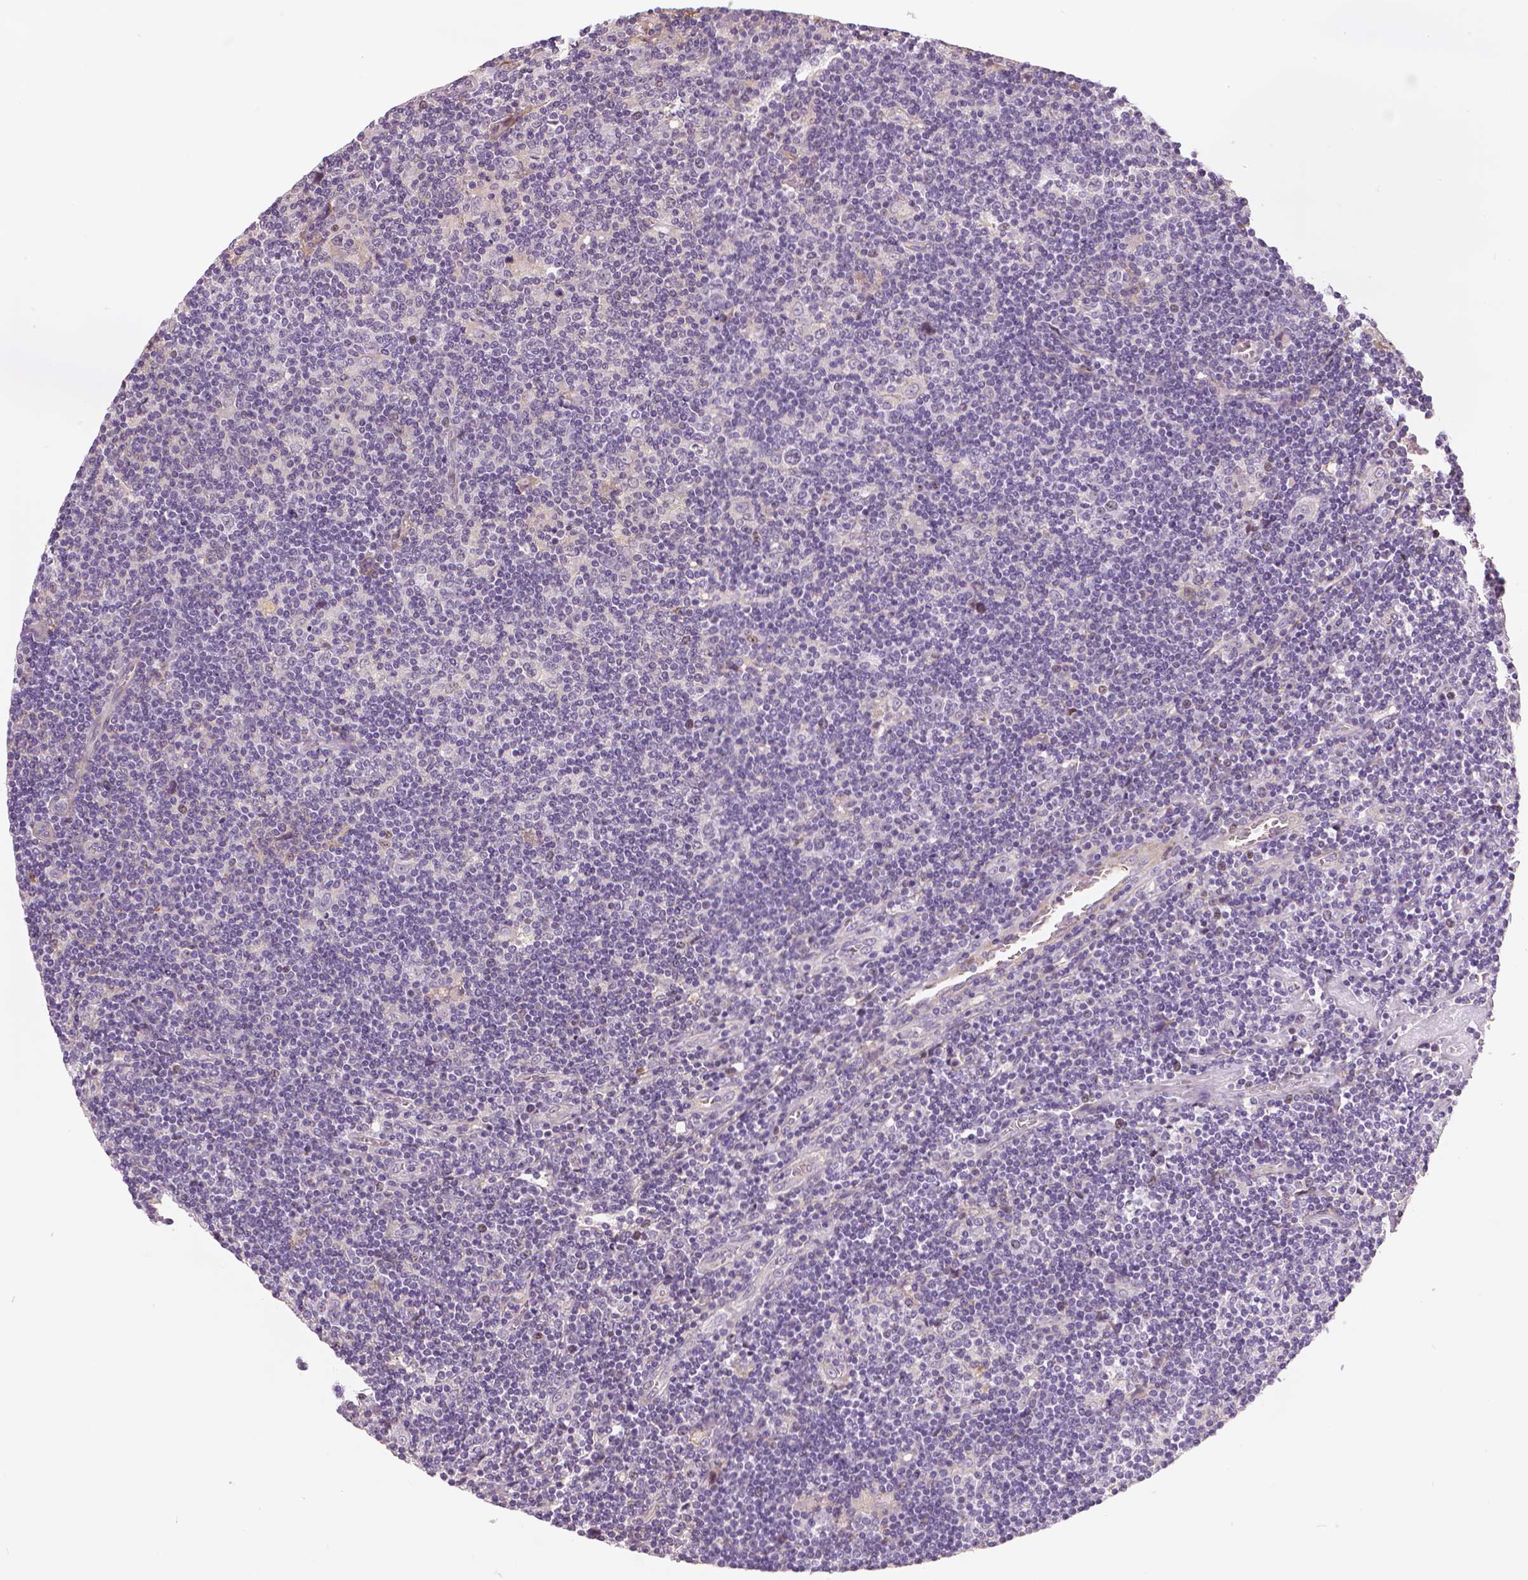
{"staining": {"intensity": "negative", "quantity": "none", "location": "none"}, "tissue": "lymphoma", "cell_type": "Tumor cells", "image_type": "cancer", "snomed": [{"axis": "morphology", "description": "Hodgkin's disease, NOS"}, {"axis": "topography", "description": "Lymph node"}], "caption": "Tumor cells show no significant protein staining in lymphoma.", "gene": "MKI67", "patient": {"sex": "male", "age": 40}}